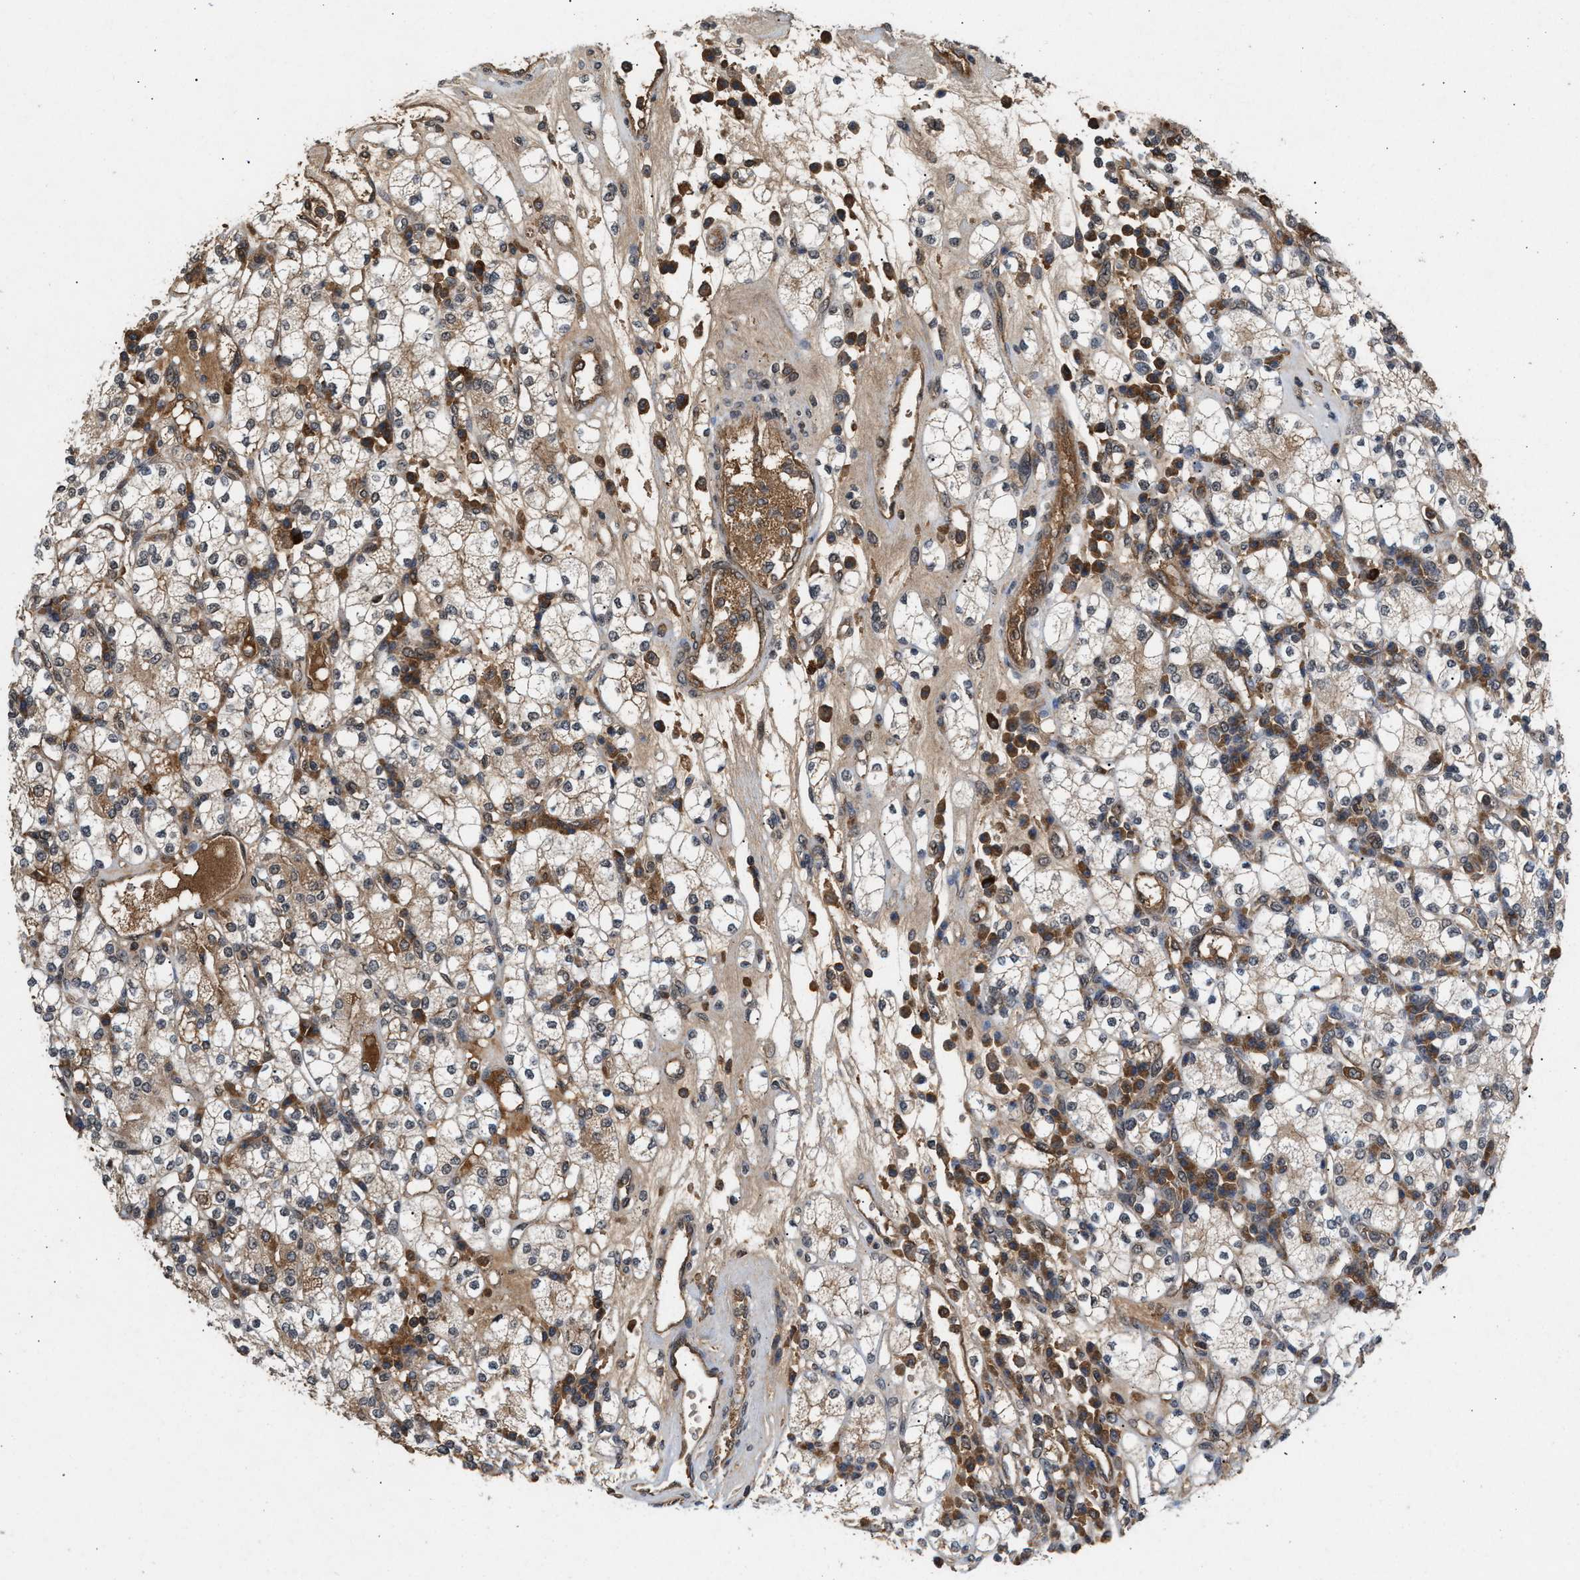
{"staining": {"intensity": "moderate", "quantity": "<25%", "location": "cytoplasmic/membranous"}, "tissue": "renal cancer", "cell_type": "Tumor cells", "image_type": "cancer", "snomed": [{"axis": "morphology", "description": "Adenocarcinoma, NOS"}, {"axis": "topography", "description": "Kidney"}], "caption": "Renal cancer stained with immunohistochemistry (IHC) shows moderate cytoplasmic/membranous positivity in about <25% of tumor cells.", "gene": "RUSC2", "patient": {"sex": "male", "age": 77}}